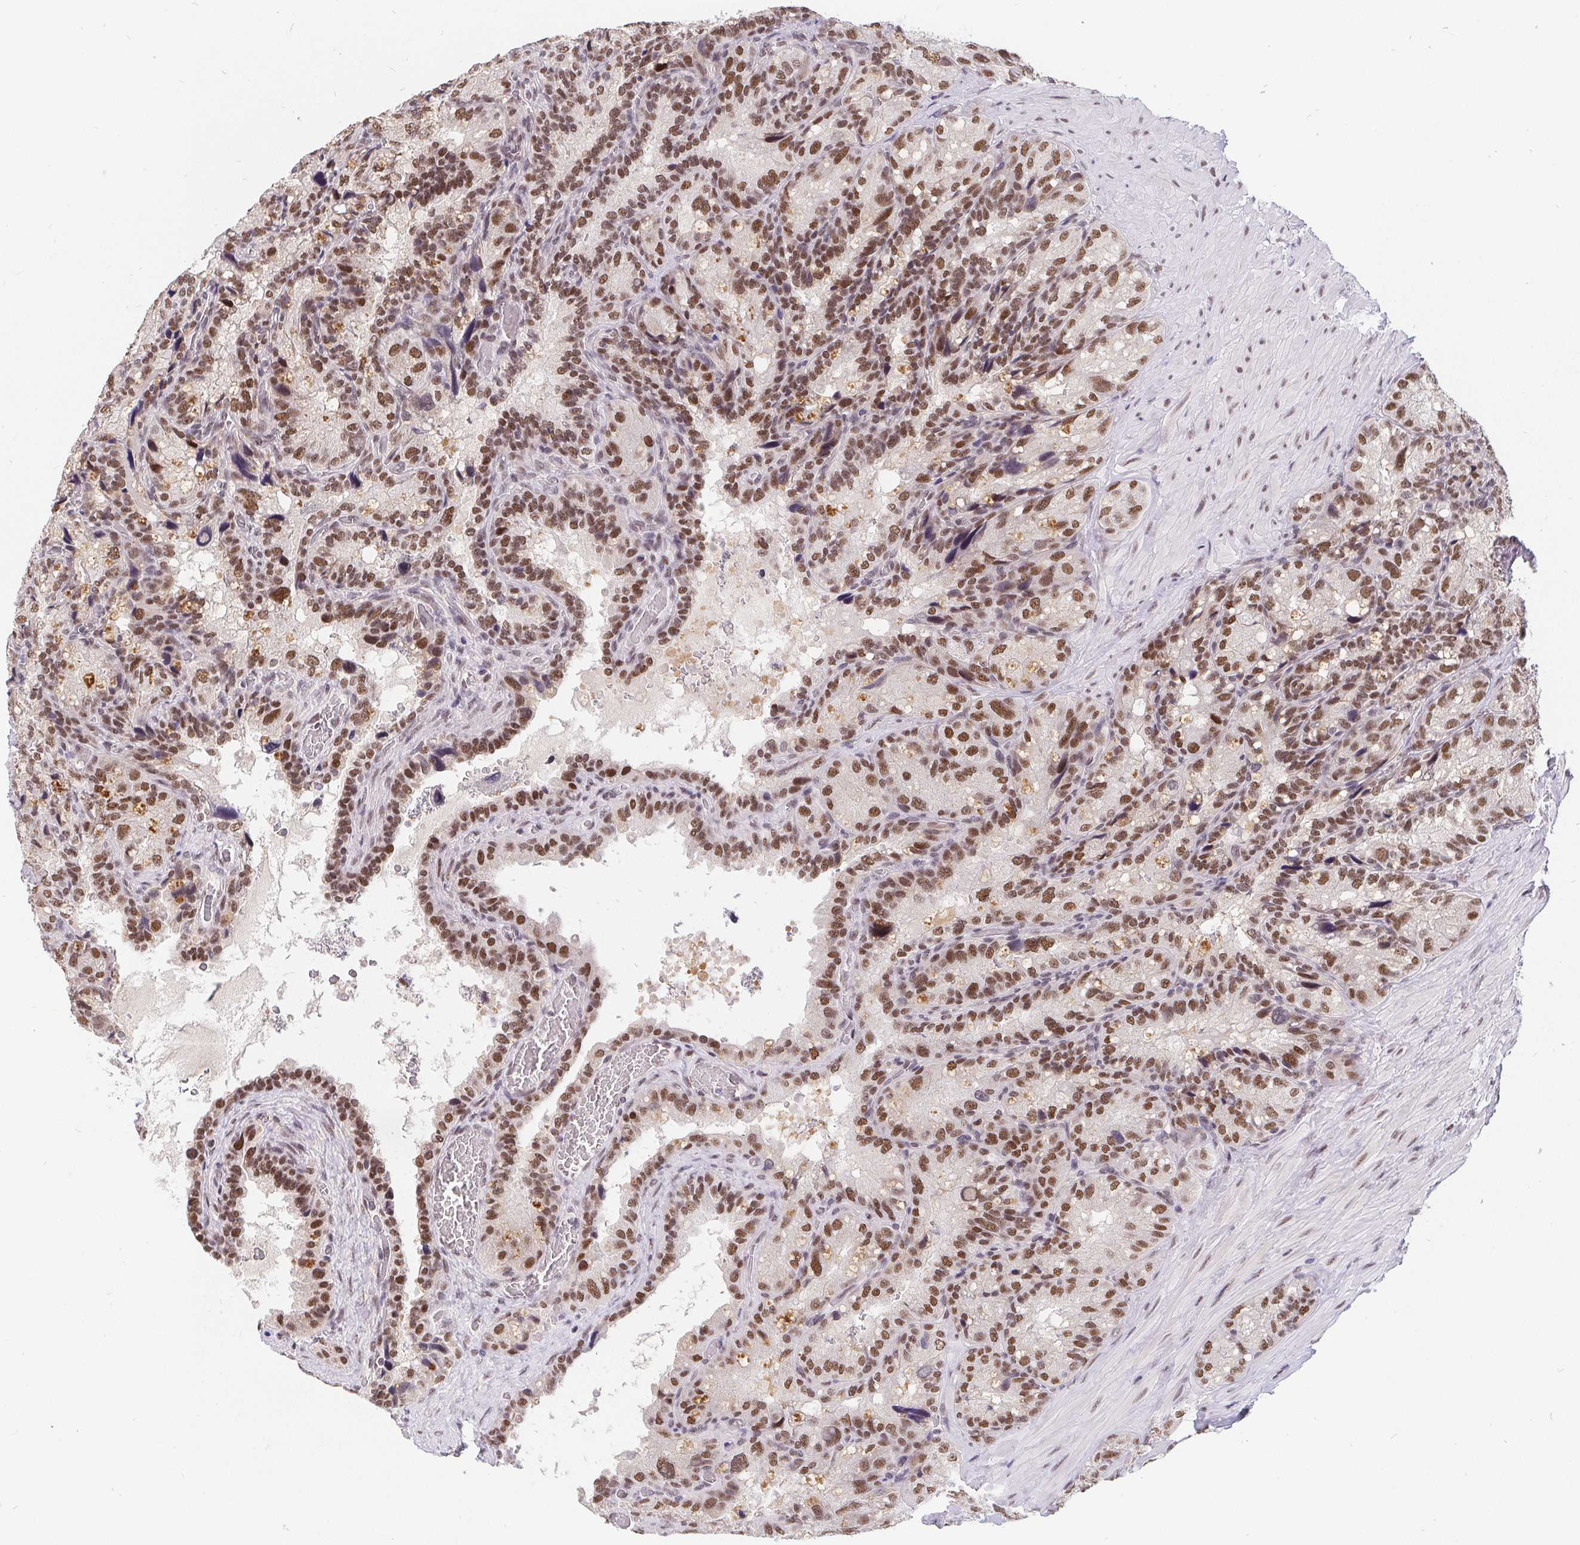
{"staining": {"intensity": "moderate", "quantity": ">75%", "location": "nuclear"}, "tissue": "seminal vesicle", "cell_type": "Glandular cells", "image_type": "normal", "snomed": [{"axis": "morphology", "description": "Normal tissue, NOS"}, {"axis": "topography", "description": "Seminal veicle"}], "caption": "This histopathology image reveals normal seminal vesicle stained with immunohistochemistry (IHC) to label a protein in brown. The nuclear of glandular cells show moderate positivity for the protein. Nuclei are counter-stained blue.", "gene": "POU2F1", "patient": {"sex": "male", "age": 60}}